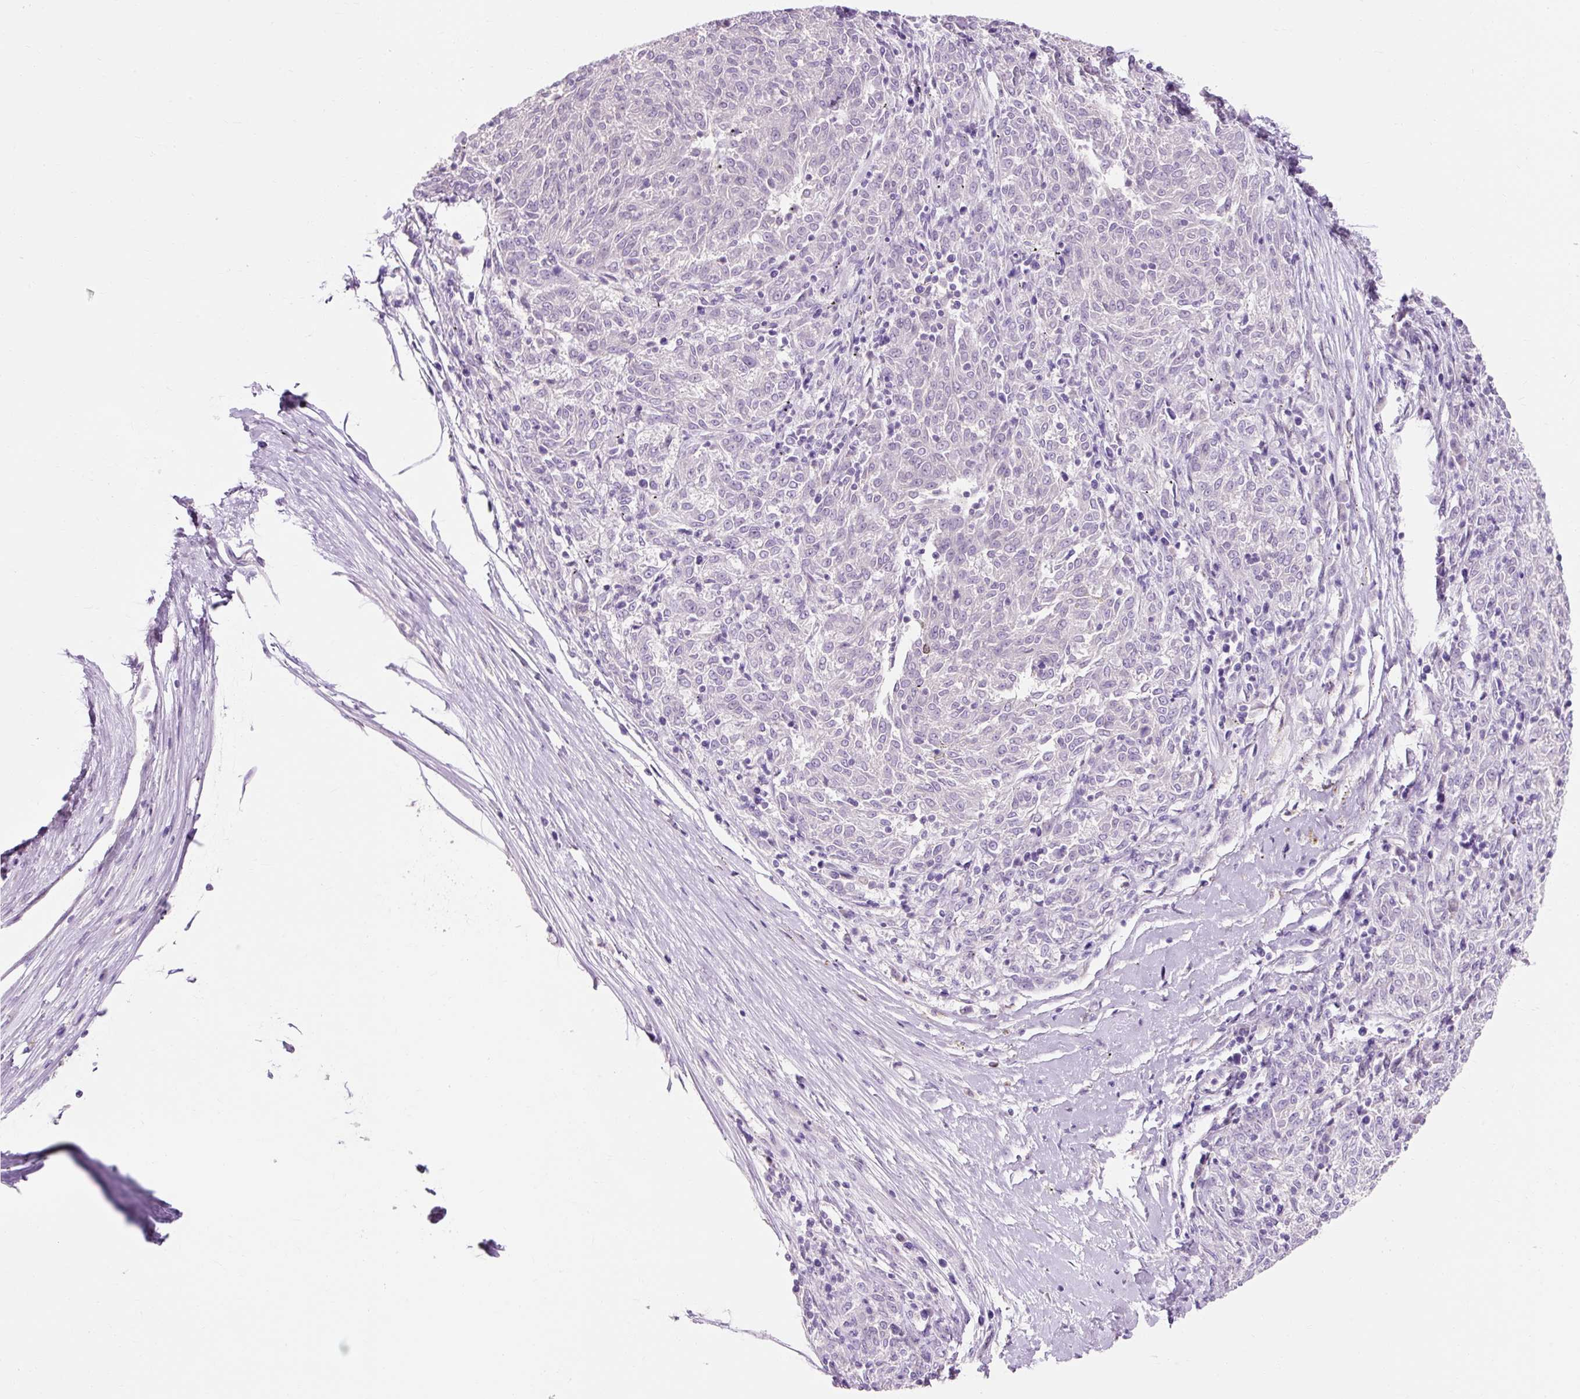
{"staining": {"intensity": "negative", "quantity": "none", "location": "none"}, "tissue": "melanoma", "cell_type": "Tumor cells", "image_type": "cancer", "snomed": [{"axis": "morphology", "description": "Malignant melanoma, NOS"}, {"axis": "topography", "description": "Skin"}], "caption": "Immunohistochemistry of human melanoma reveals no positivity in tumor cells.", "gene": "TMEM213", "patient": {"sex": "female", "age": 72}}